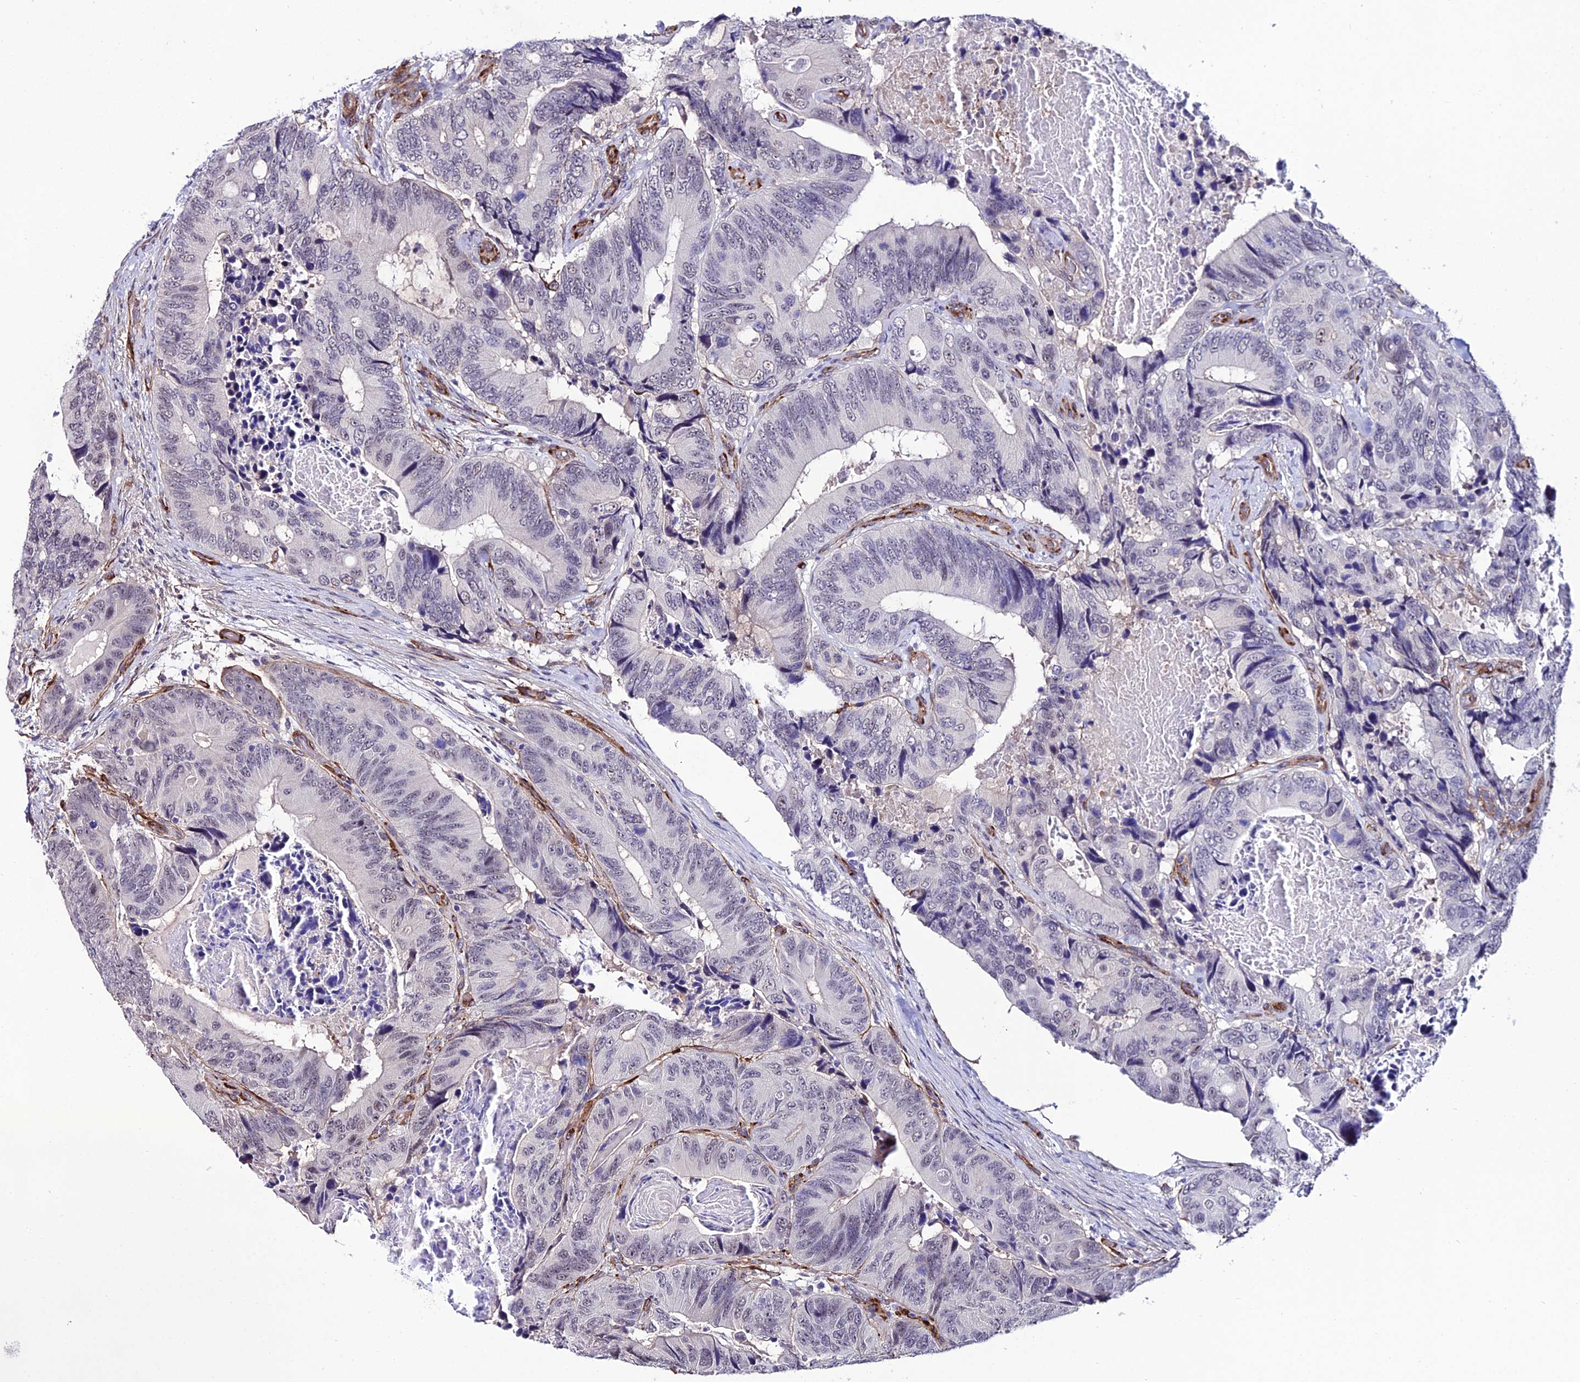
{"staining": {"intensity": "weak", "quantity": "<25%", "location": "nuclear"}, "tissue": "colorectal cancer", "cell_type": "Tumor cells", "image_type": "cancer", "snomed": [{"axis": "morphology", "description": "Adenocarcinoma, NOS"}, {"axis": "topography", "description": "Colon"}], "caption": "Immunohistochemistry (IHC) of colorectal cancer demonstrates no staining in tumor cells.", "gene": "SYT15", "patient": {"sex": "male", "age": 84}}